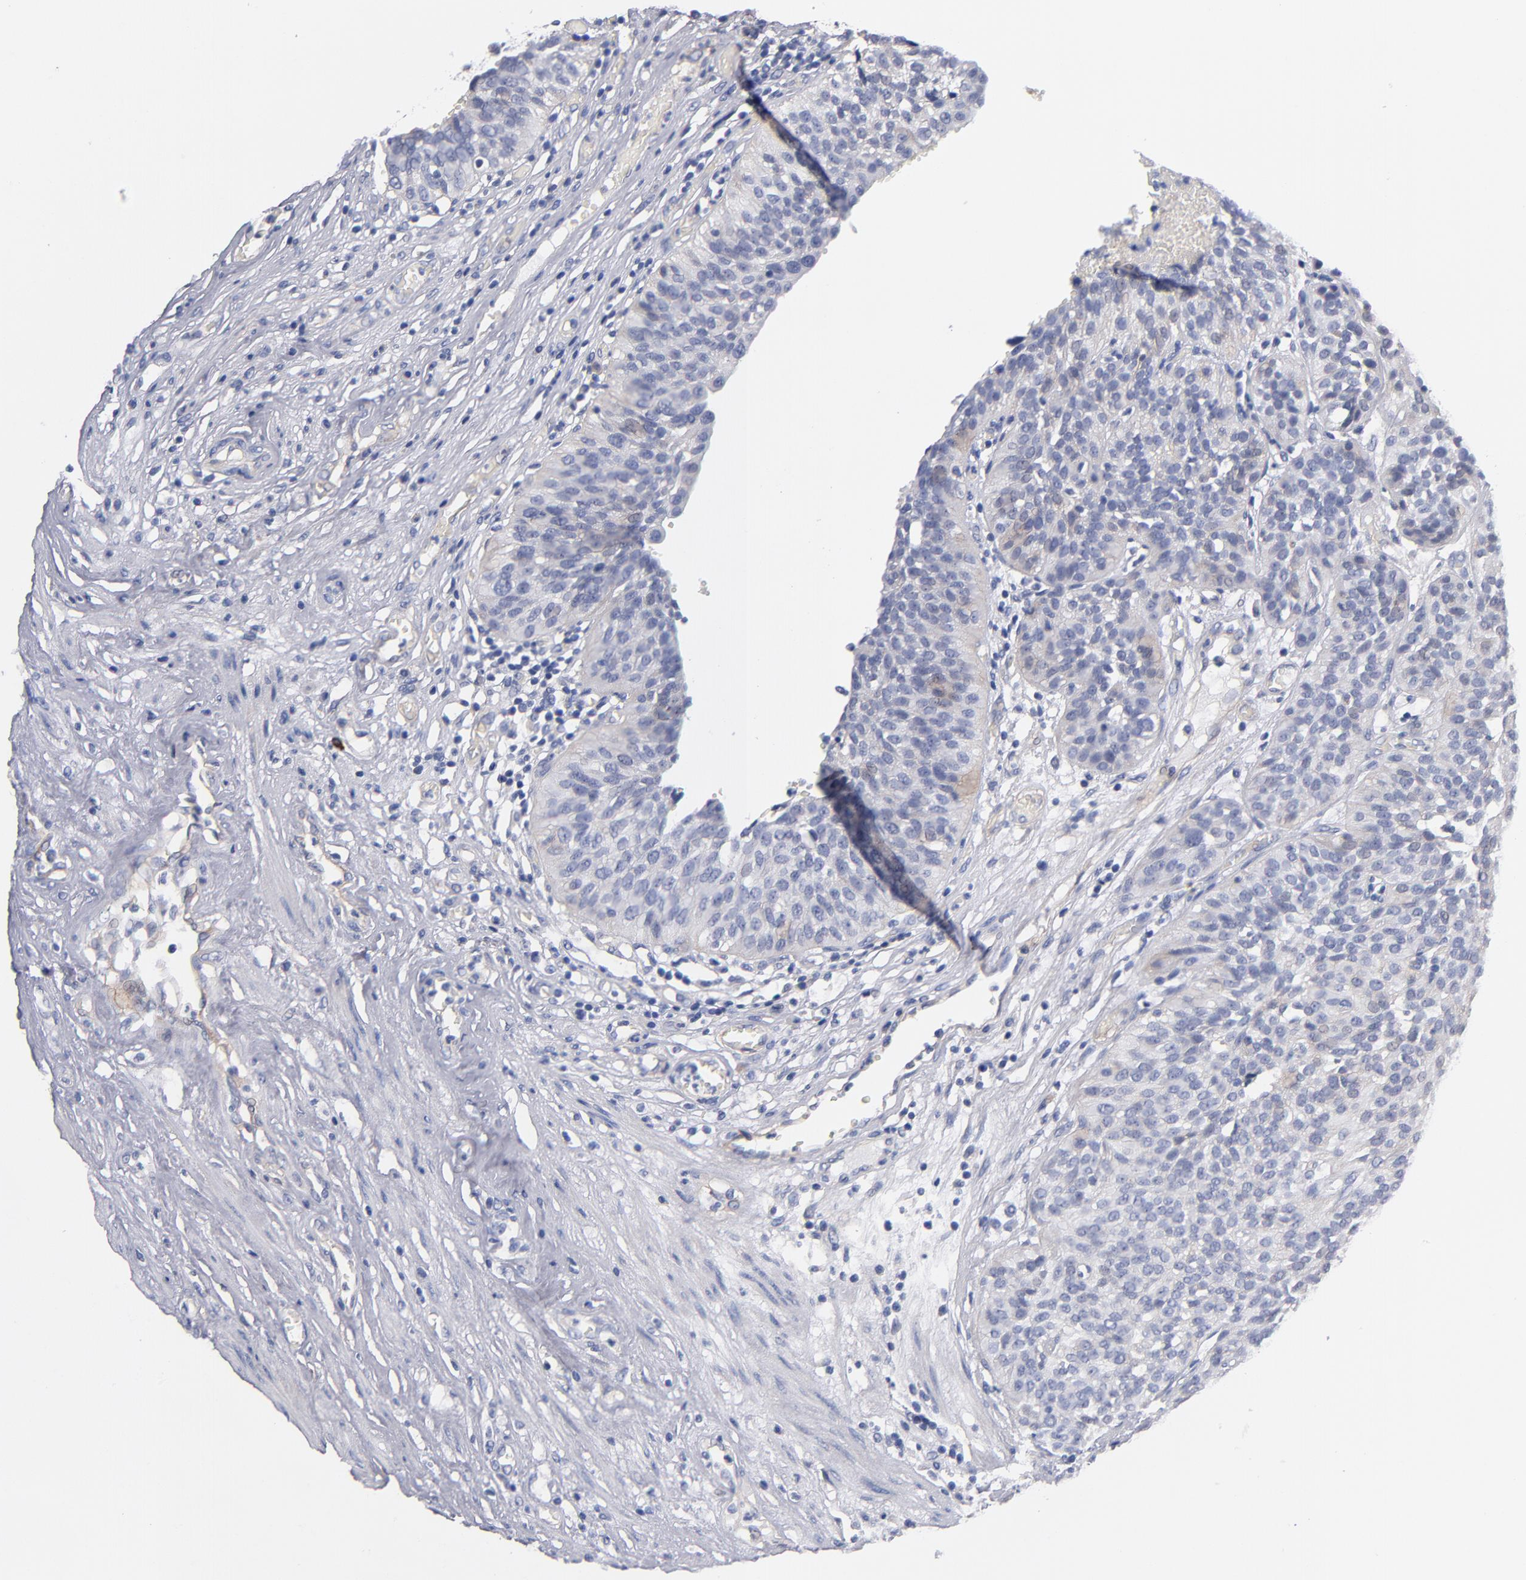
{"staining": {"intensity": "weak", "quantity": "25%-75%", "location": "cytoplasmic/membranous"}, "tissue": "urothelial cancer", "cell_type": "Tumor cells", "image_type": "cancer", "snomed": [{"axis": "morphology", "description": "Urothelial carcinoma, High grade"}, {"axis": "topography", "description": "Urinary bladder"}], "caption": "Urothelial carcinoma (high-grade) tissue reveals weak cytoplasmic/membranous staining in approximately 25%-75% of tumor cells", "gene": "PLSCR4", "patient": {"sex": "male", "age": 56}}